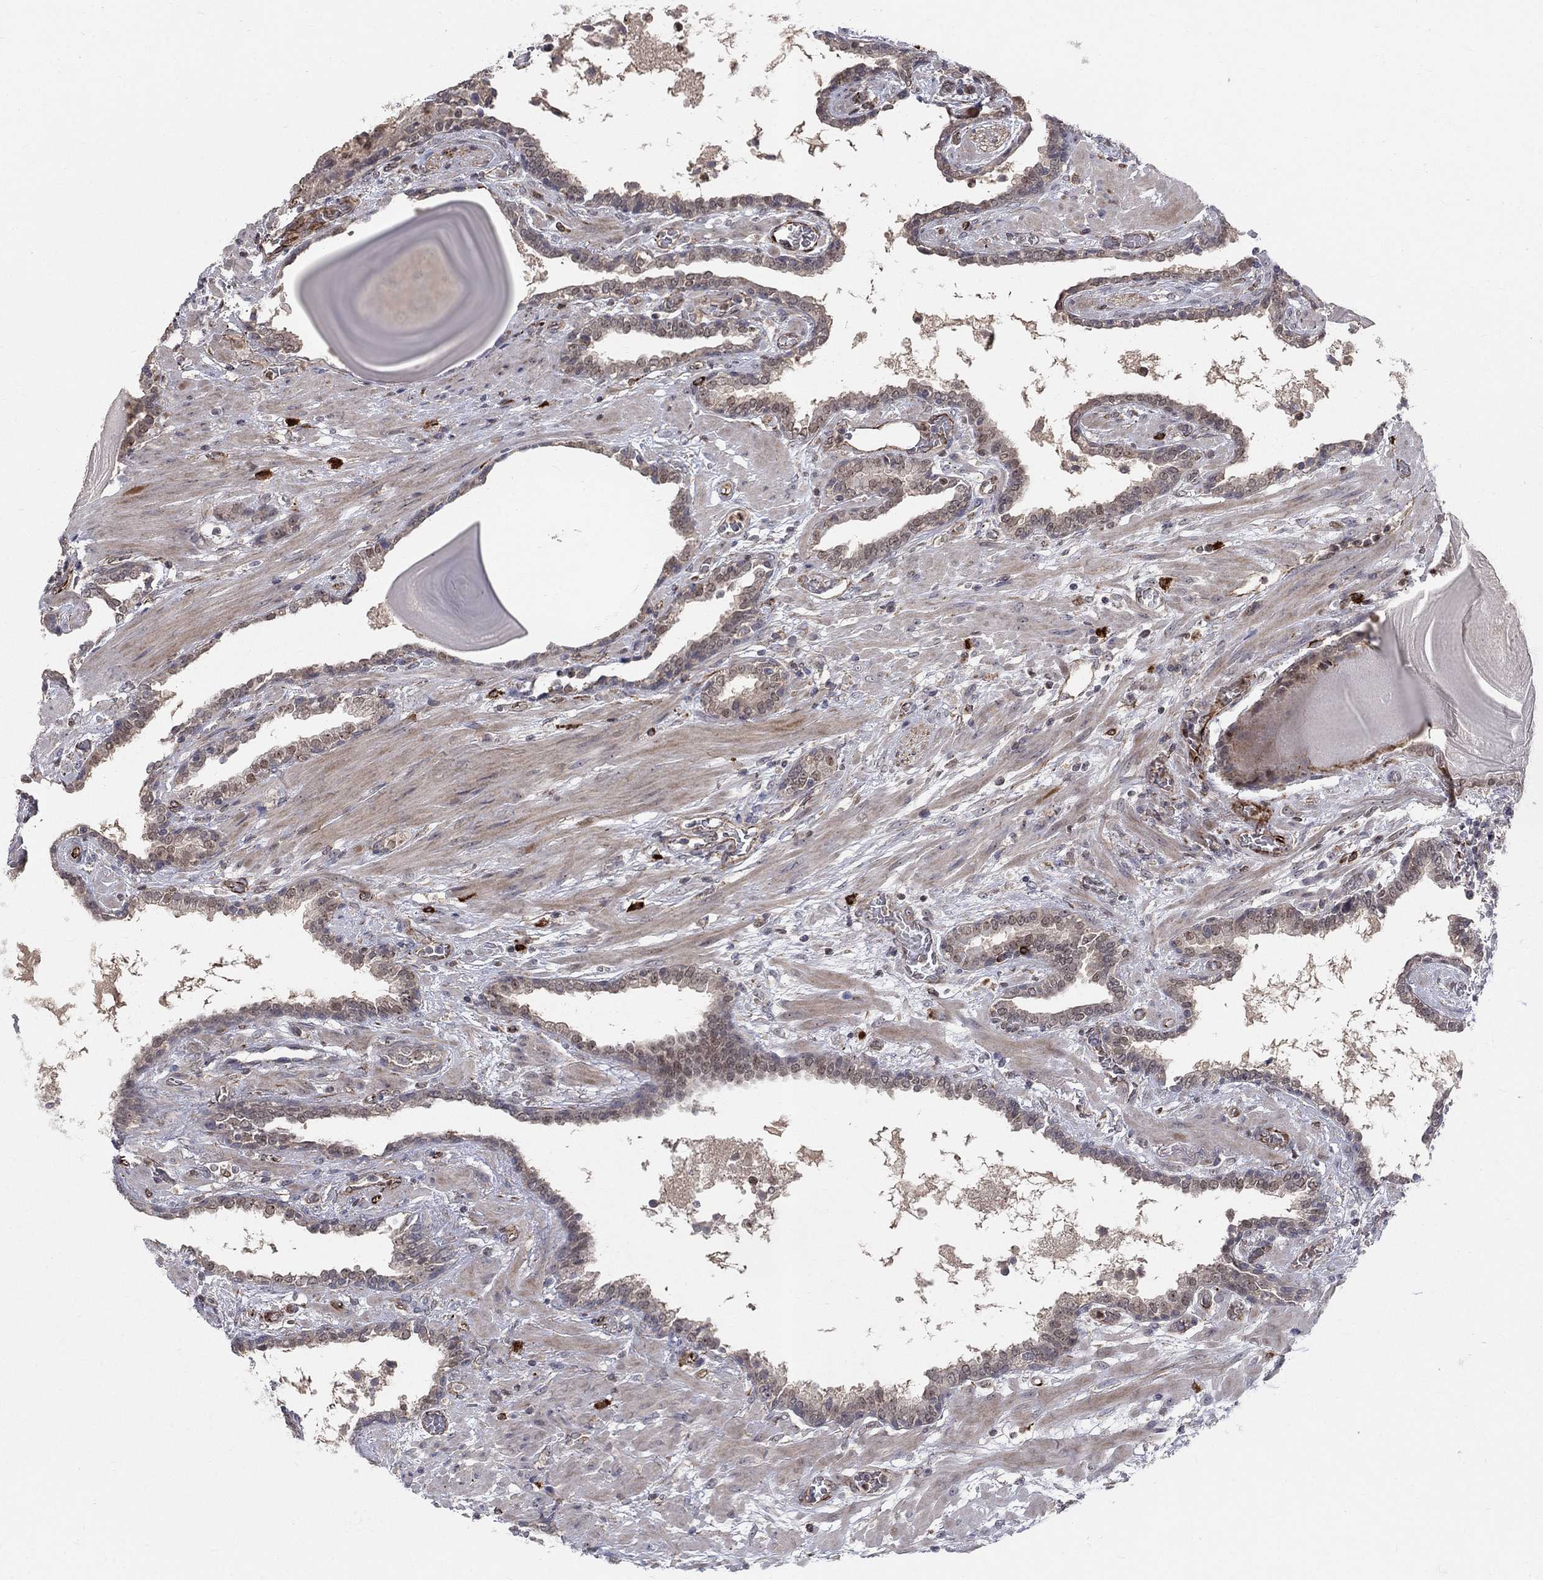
{"staining": {"intensity": "moderate", "quantity": "<25%", "location": "nuclear"}, "tissue": "prostate cancer", "cell_type": "Tumor cells", "image_type": "cancer", "snomed": [{"axis": "morphology", "description": "Adenocarcinoma, Low grade"}, {"axis": "topography", "description": "Prostate"}], "caption": "A micrograph of prostate cancer (adenocarcinoma (low-grade)) stained for a protein exhibits moderate nuclear brown staining in tumor cells.", "gene": "MSRA", "patient": {"sex": "male", "age": 69}}